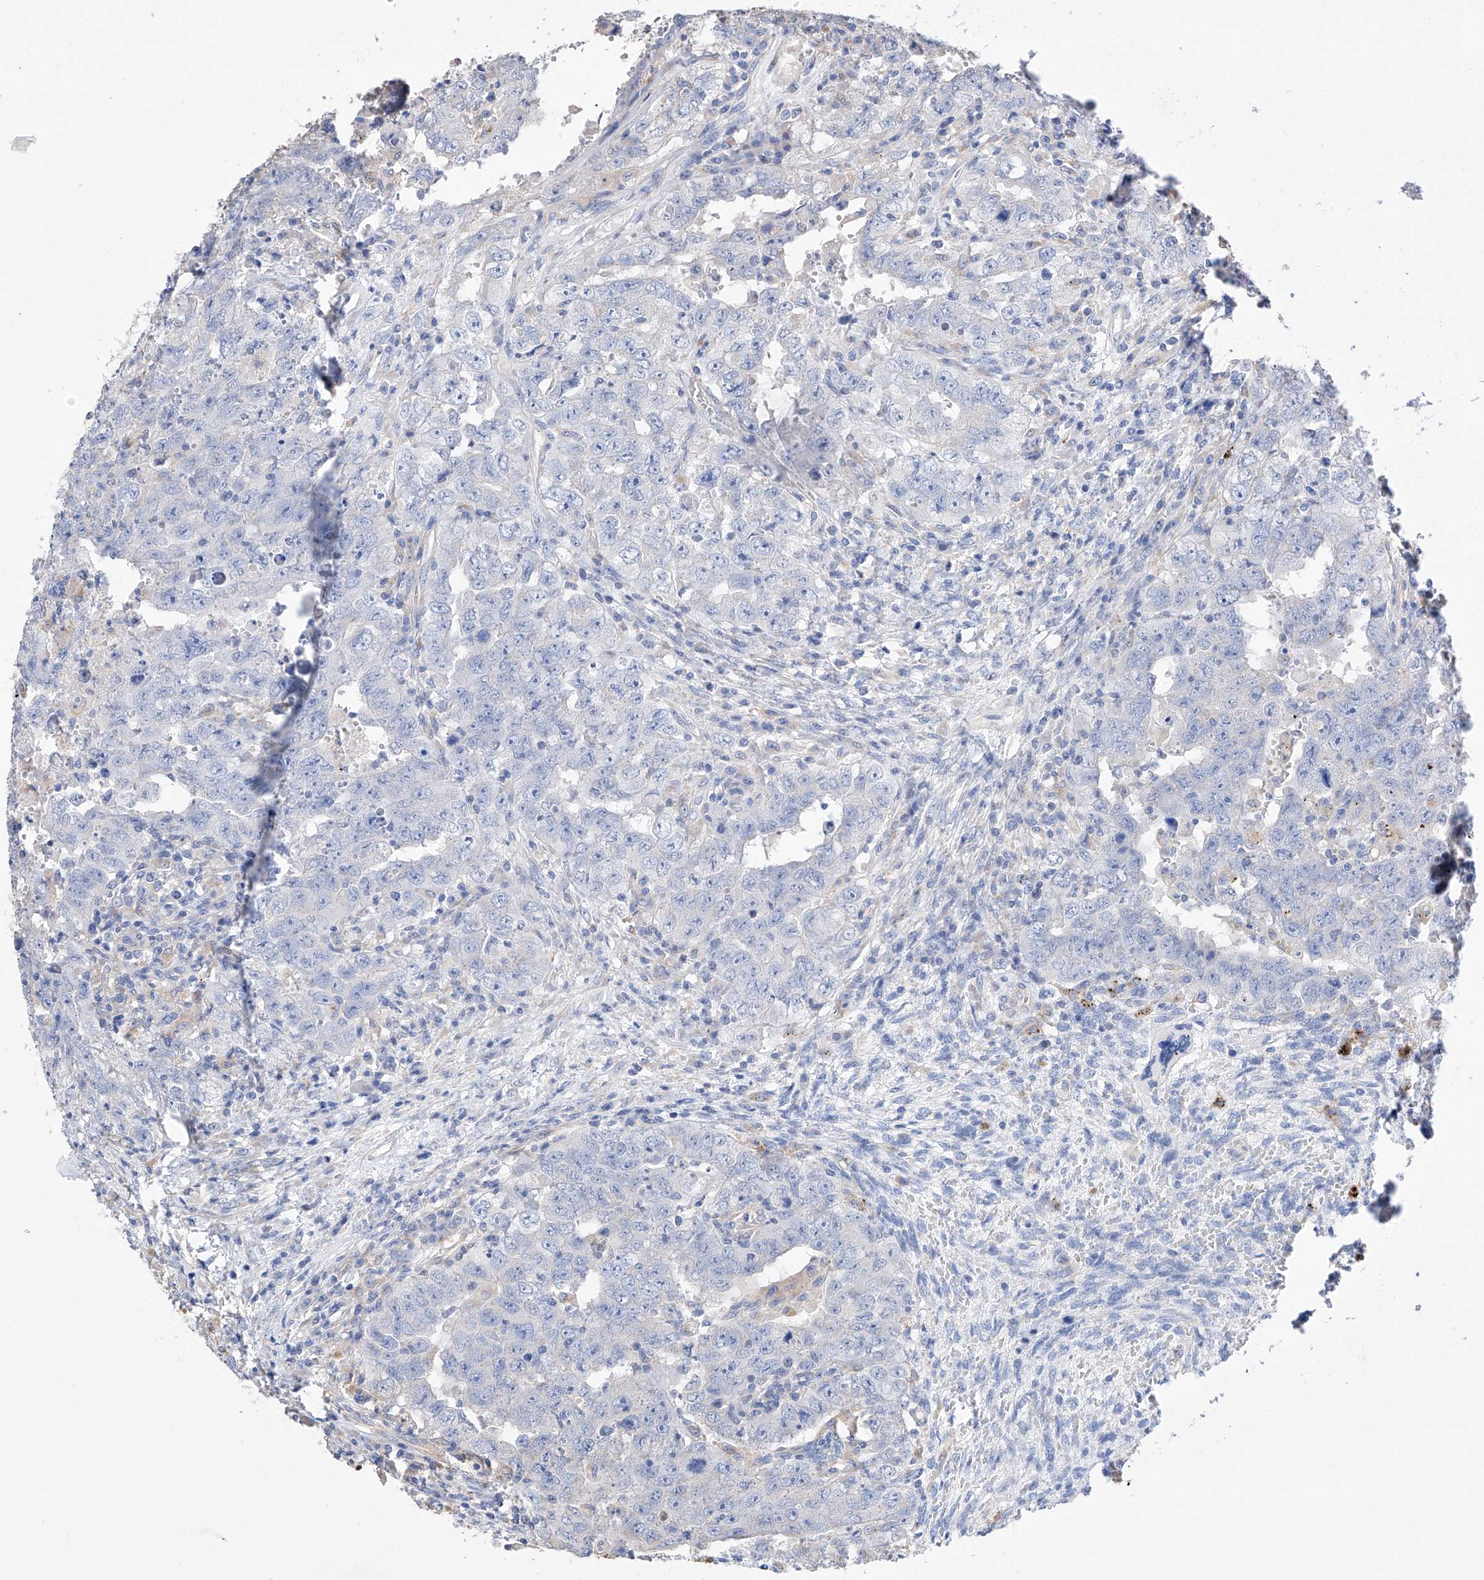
{"staining": {"intensity": "negative", "quantity": "none", "location": "none"}, "tissue": "testis cancer", "cell_type": "Tumor cells", "image_type": "cancer", "snomed": [{"axis": "morphology", "description": "Carcinoma, Embryonal, NOS"}, {"axis": "topography", "description": "Testis"}], "caption": "A histopathology image of human testis embryonal carcinoma is negative for staining in tumor cells.", "gene": "AFG1L", "patient": {"sex": "male", "age": 26}}